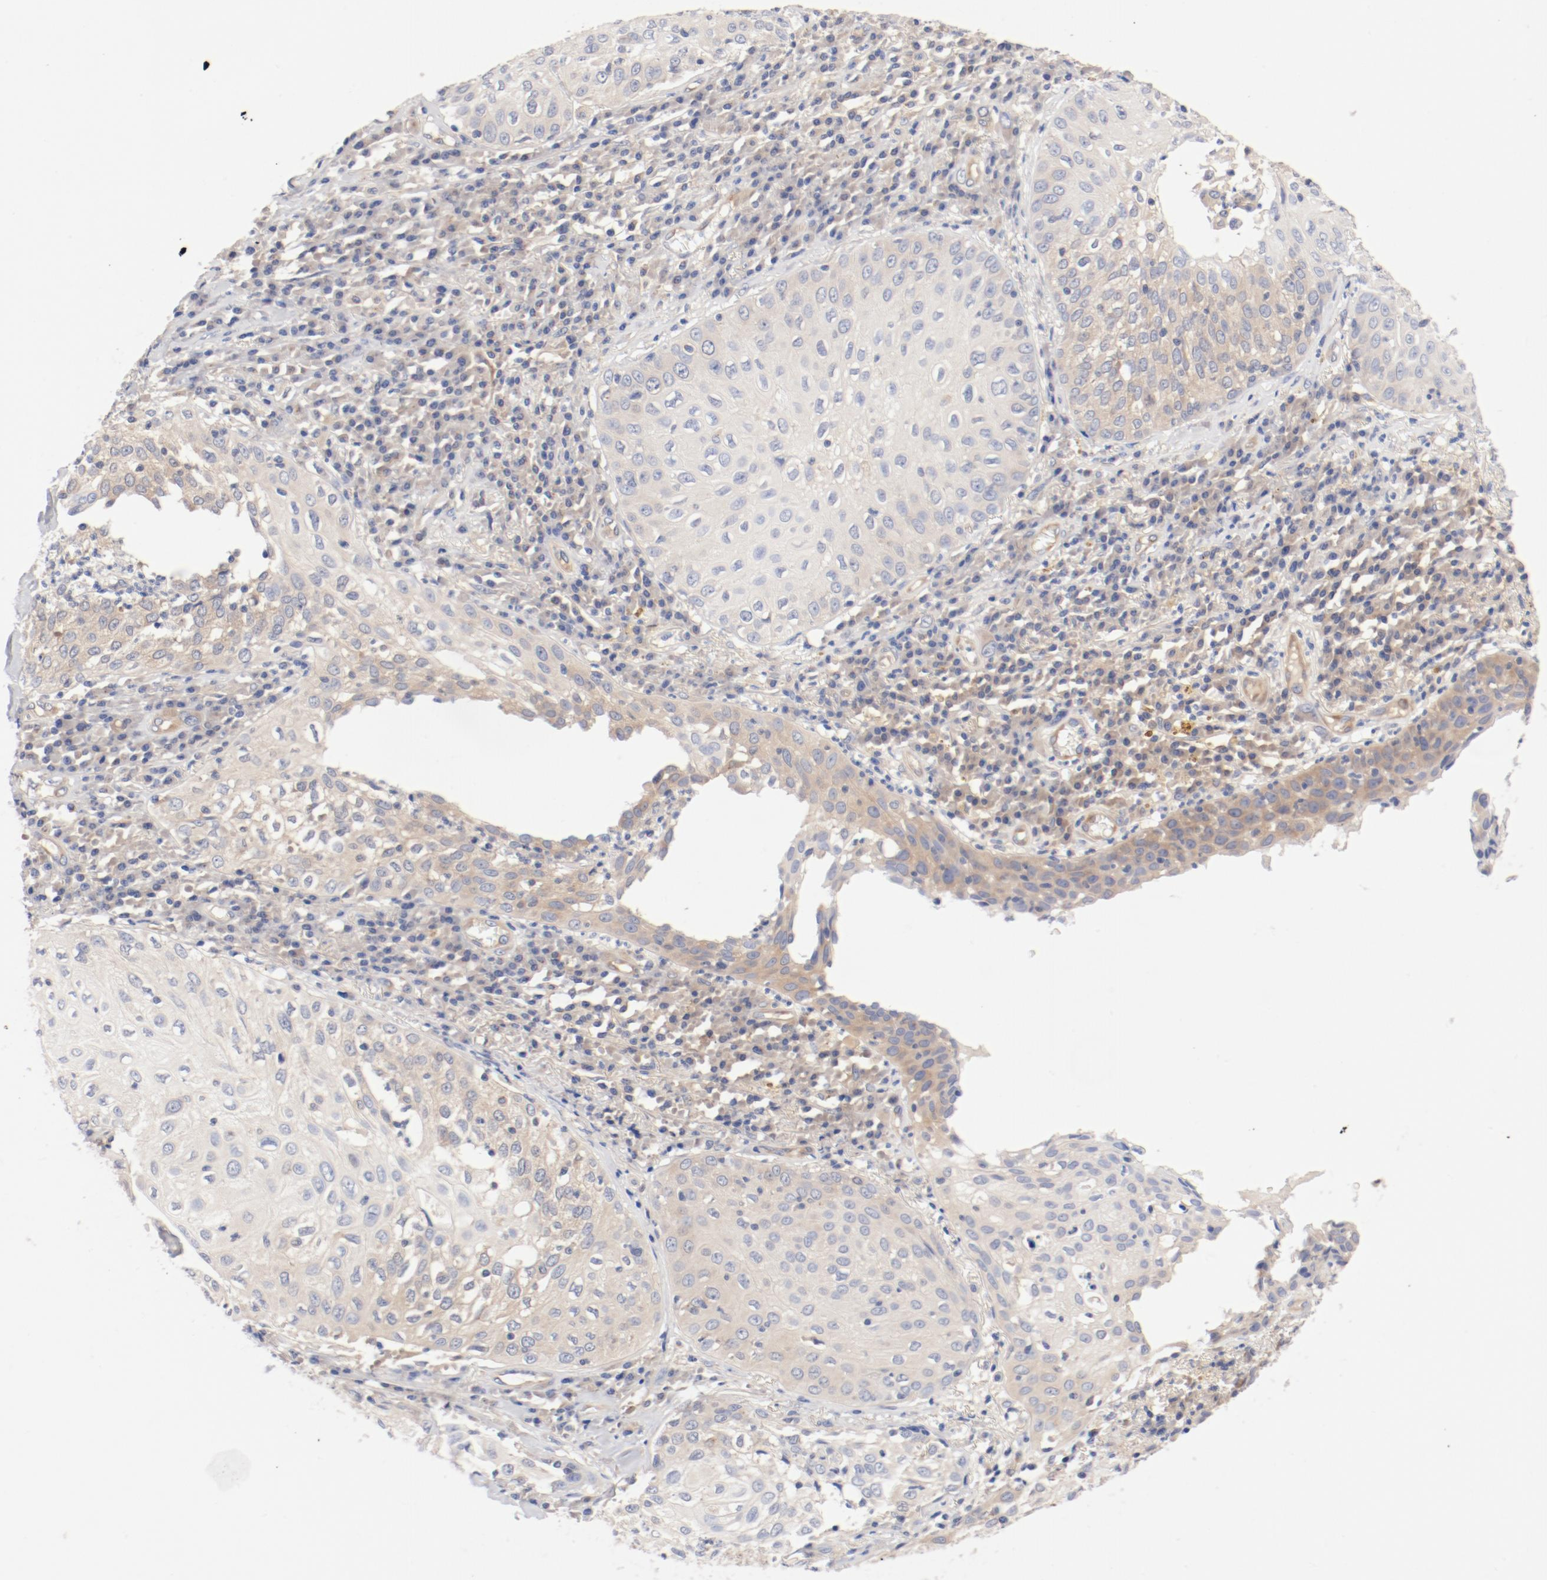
{"staining": {"intensity": "negative", "quantity": "none", "location": "none"}, "tissue": "skin cancer", "cell_type": "Tumor cells", "image_type": "cancer", "snomed": [{"axis": "morphology", "description": "Squamous cell carcinoma, NOS"}, {"axis": "topography", "description": "Skin"}], "caption": "Skin cancer was stained to show a protein in brown. There is no significant positivity in tumor cells.", "gene": "DYNC1H1", "patient": {"sex": "male", "age": 65}}